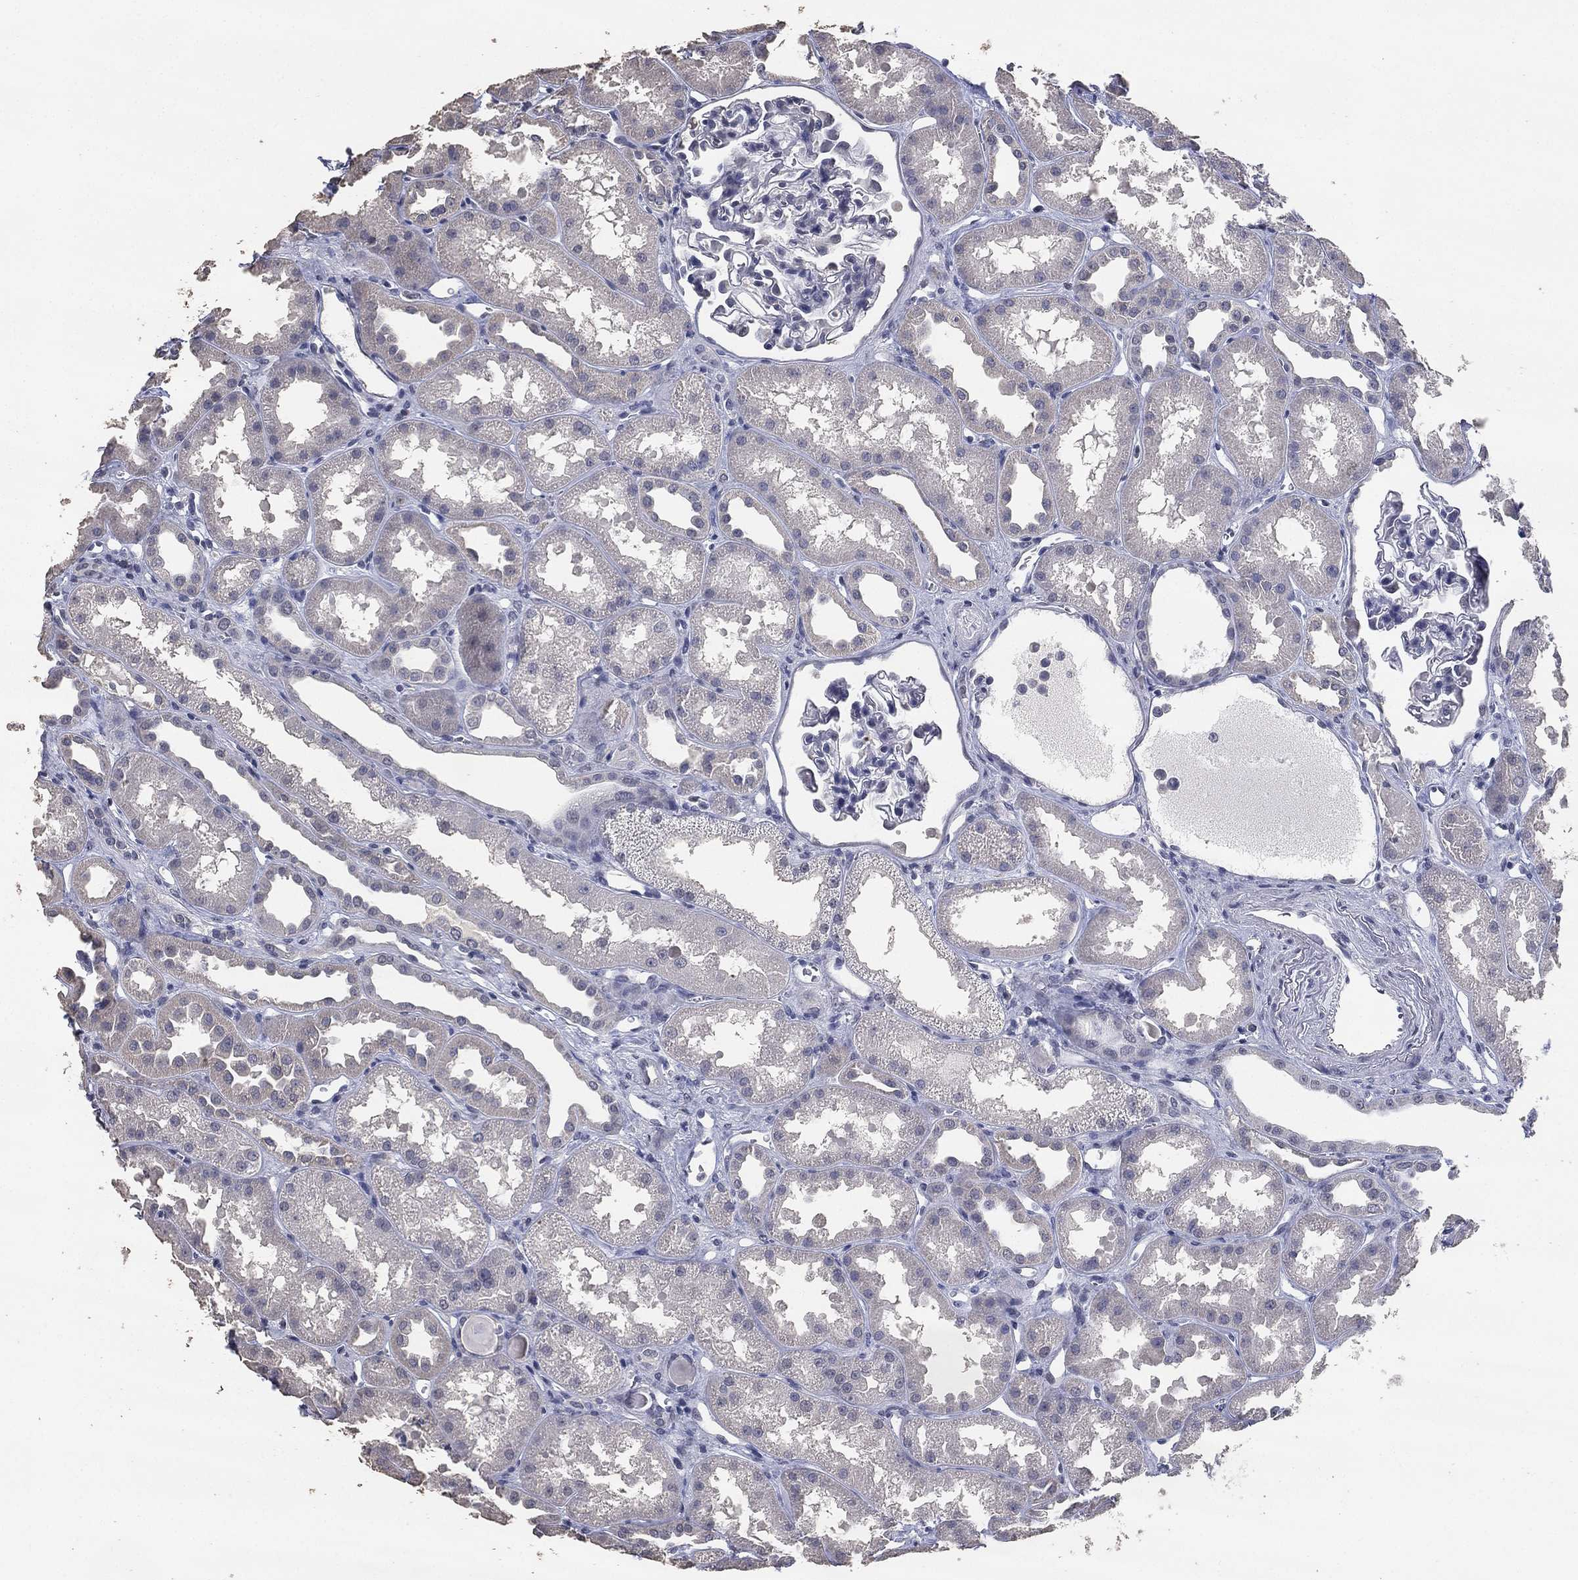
{"staining": {"intensity": "negative", "quantity": "none", "location": "none"}, "tissue": "kidney", "cell_type": "Cells in glomeruli", "image_type": "normal", "snomed": [{"axis": "morphology", "description": "Normal tissue, NOS"}, {"axis": "topography", "description": "Kidney"}], "caption": "Cells in glomeruli show no significant positivity in unremarkable kidney.", "gene": "DSG1", "patient": {"sex": "male", "age": 61}}